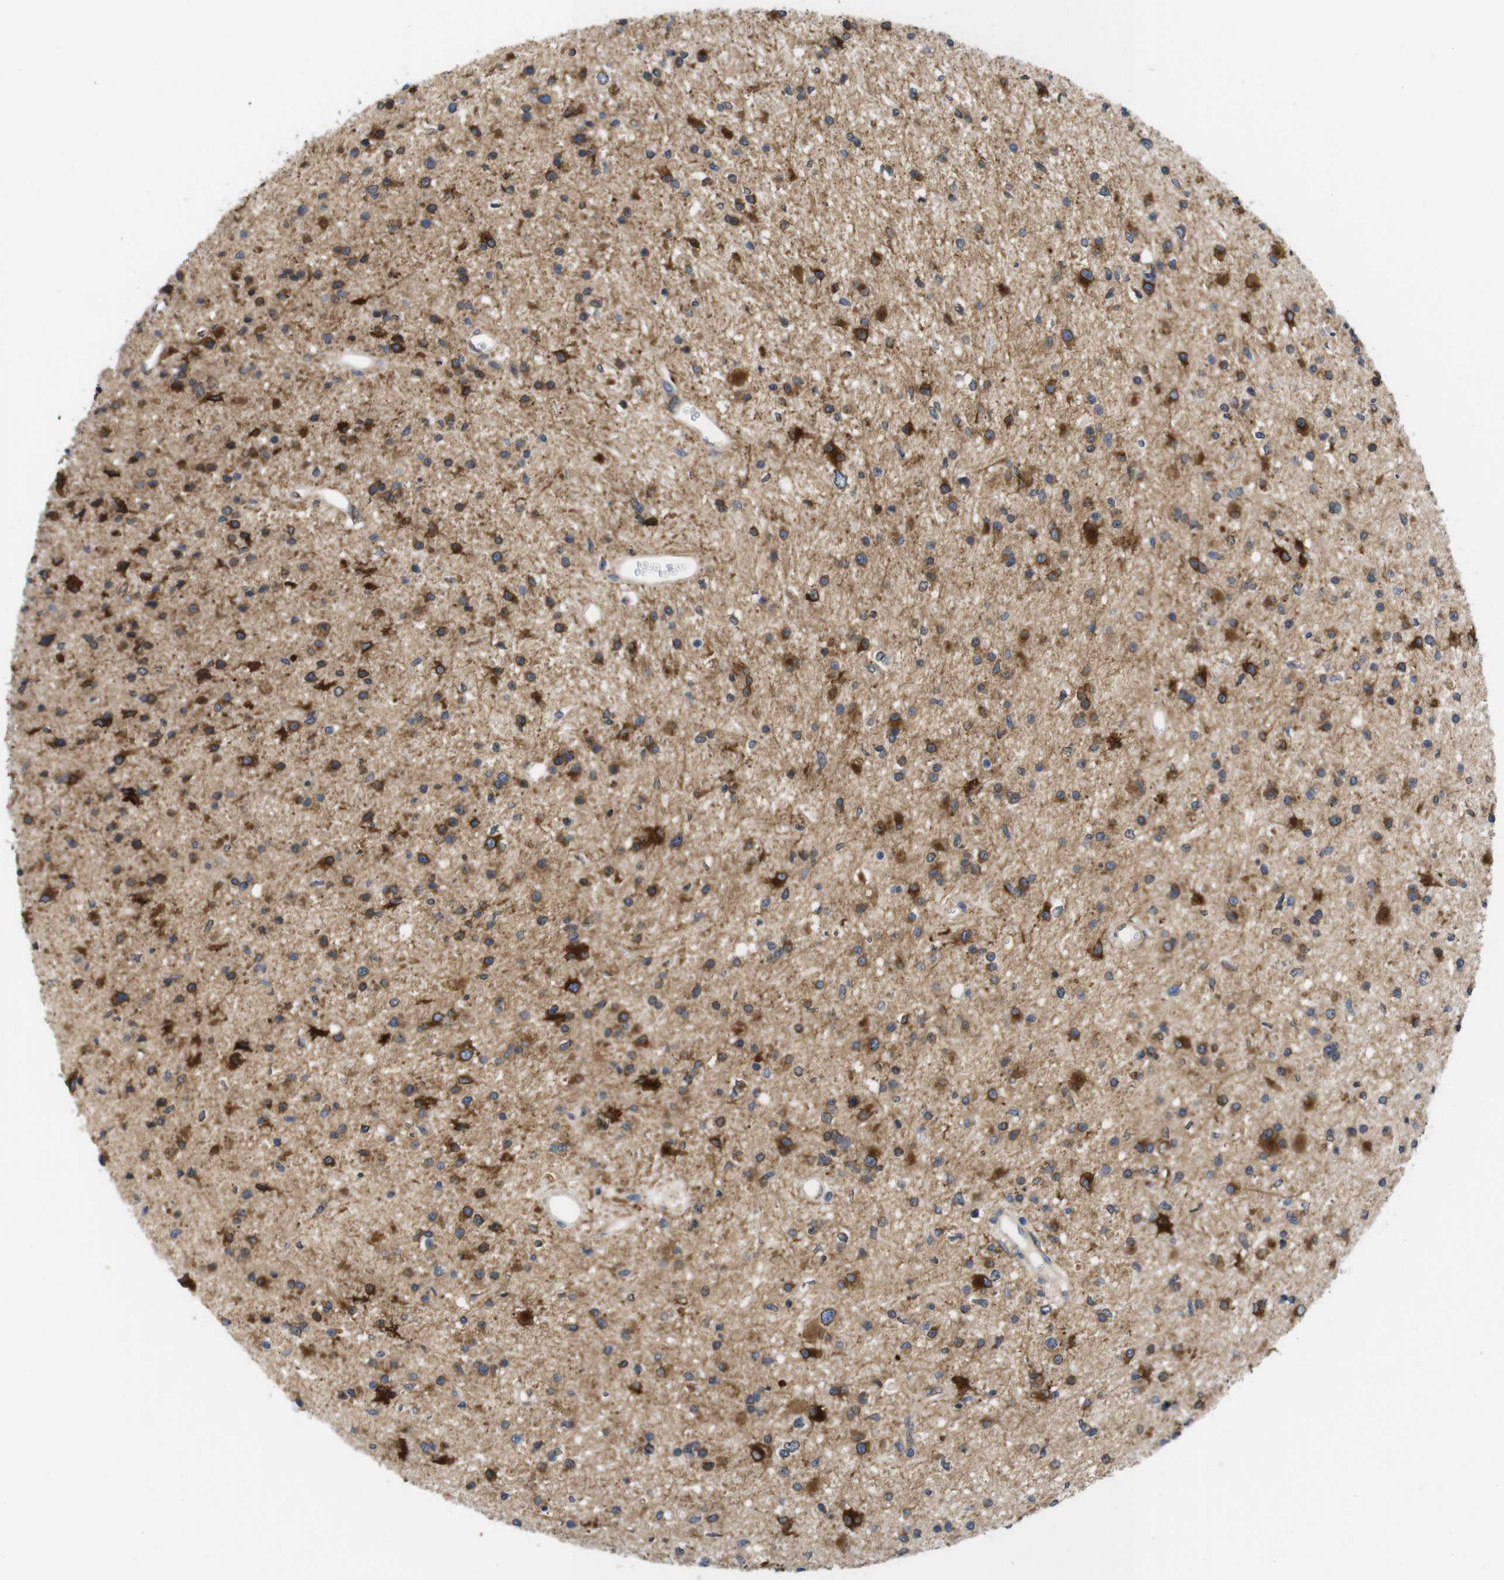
{"staining": {"intensity": "strong", "quantity": ">75%", "location": "cytoplasmic/membranous"}, "tissue": "glioma", "cell_type": "Tumor cells", "image_type": "cancer", "snomed": [{"axis": "morphology", "description": "Glioma, malignant, High grade"}, {"axis": "topography", "description": "Brain"}], "caption": "A high-resolution micrograph shows immunohistochemistry (IHC) staining of glioma, which exhibits strong cytoplasmic/membranous staining in approximately >75% of tumor cells.", "gene": "HACD3", "patient": {"sex": "male", "age": 33}}